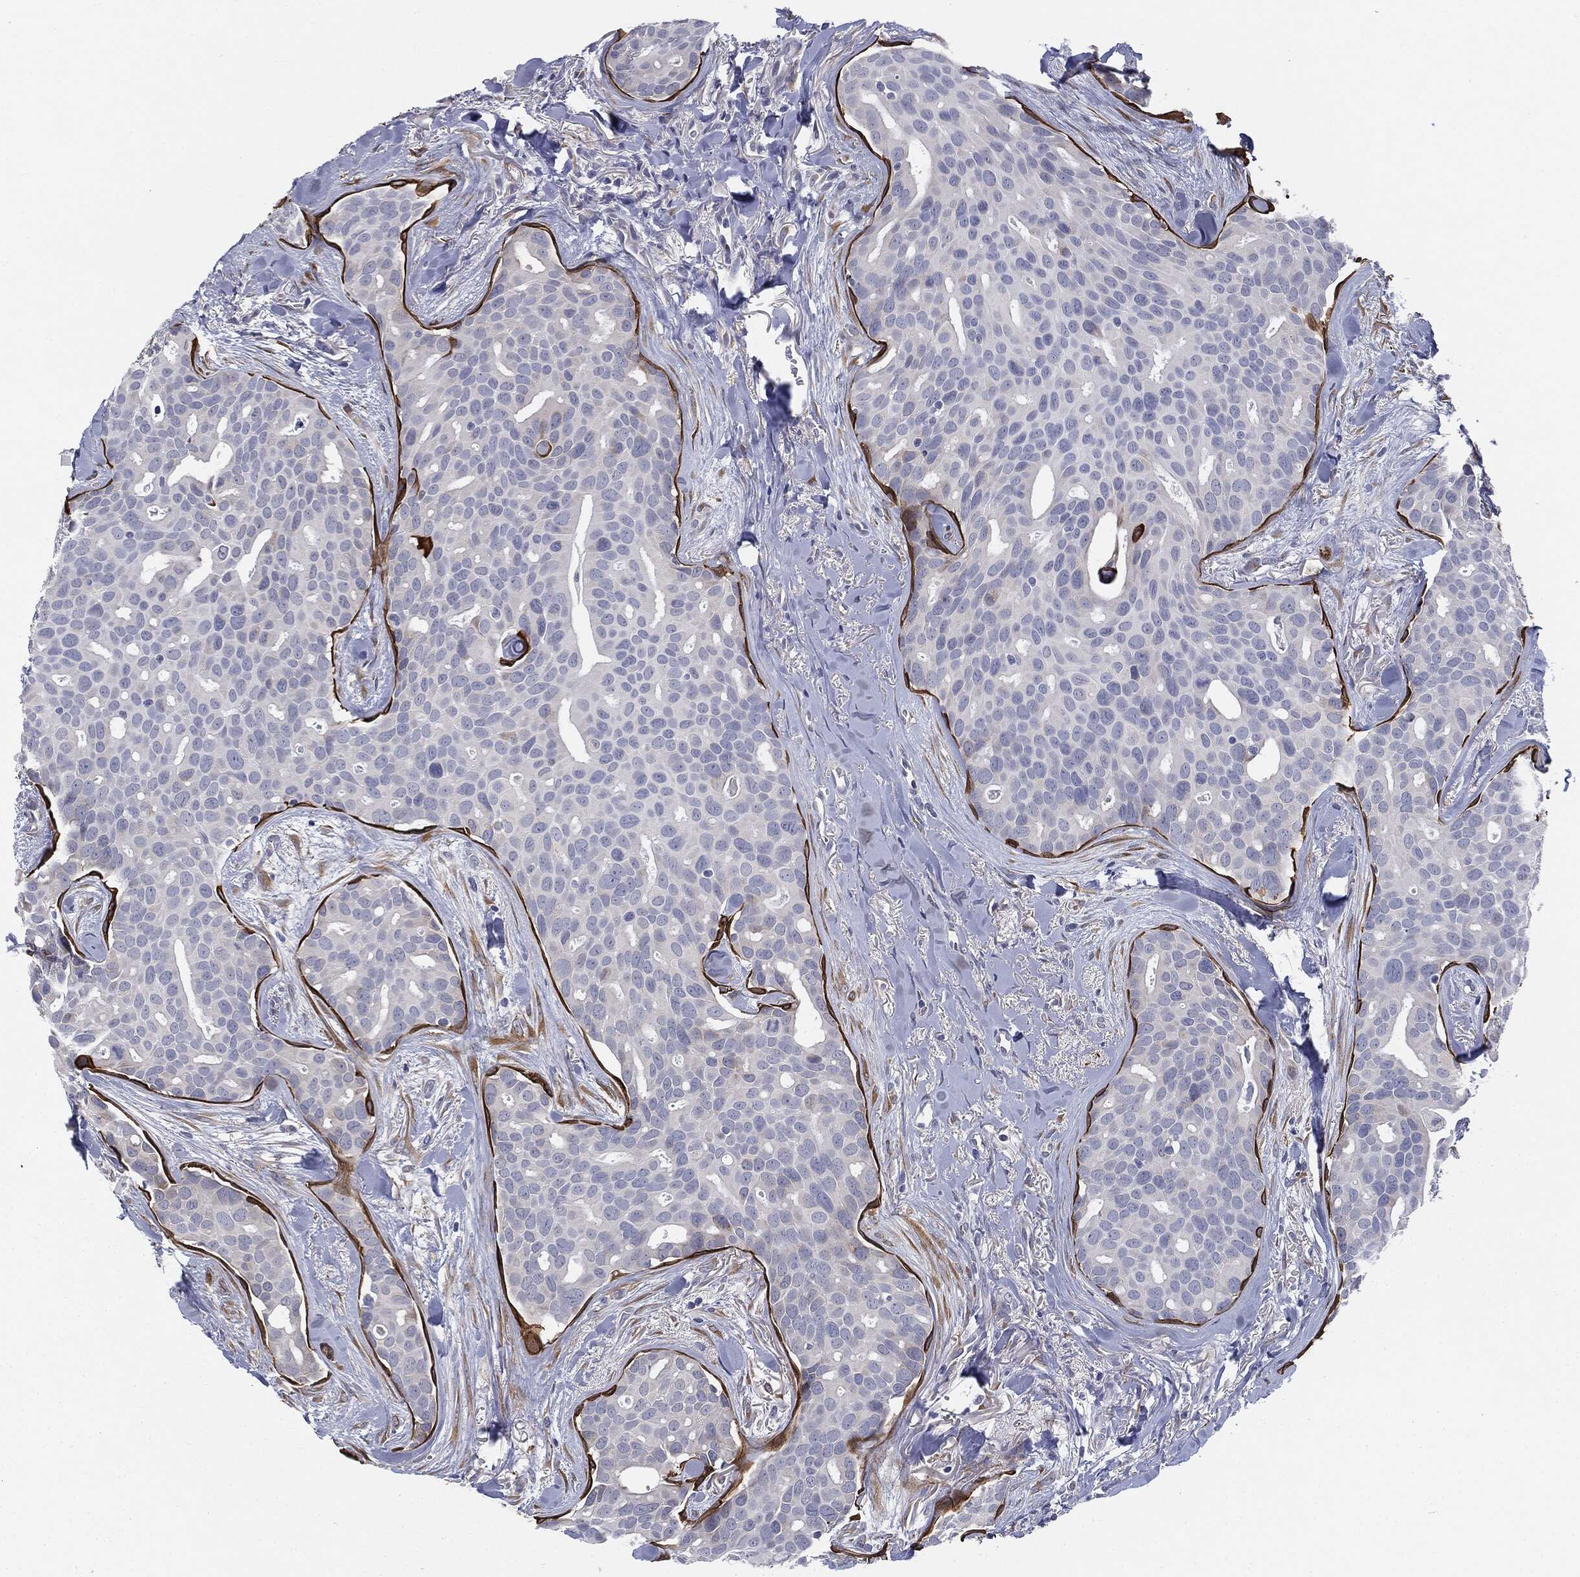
{"staining": {"intensity": "negative", "quantity": "none", "location": "none"}, "tissue": "breast cancer", "cell_type": "Tumor cells", "image_type": "cancer", "snomed": [{"axis": "morphology", "description": "Duct carcinoma"}, {"axis": "topography", "description": "Breast"}], "caption": "The micrograph reveals no staining of tumor cells in breast cancer (invasive ductal carcinoma). (Immunohistochemistry, brightfield microscopy, high magnification).", "gene": "KRT5", "patient": {"sex": "female", "age": 54}}